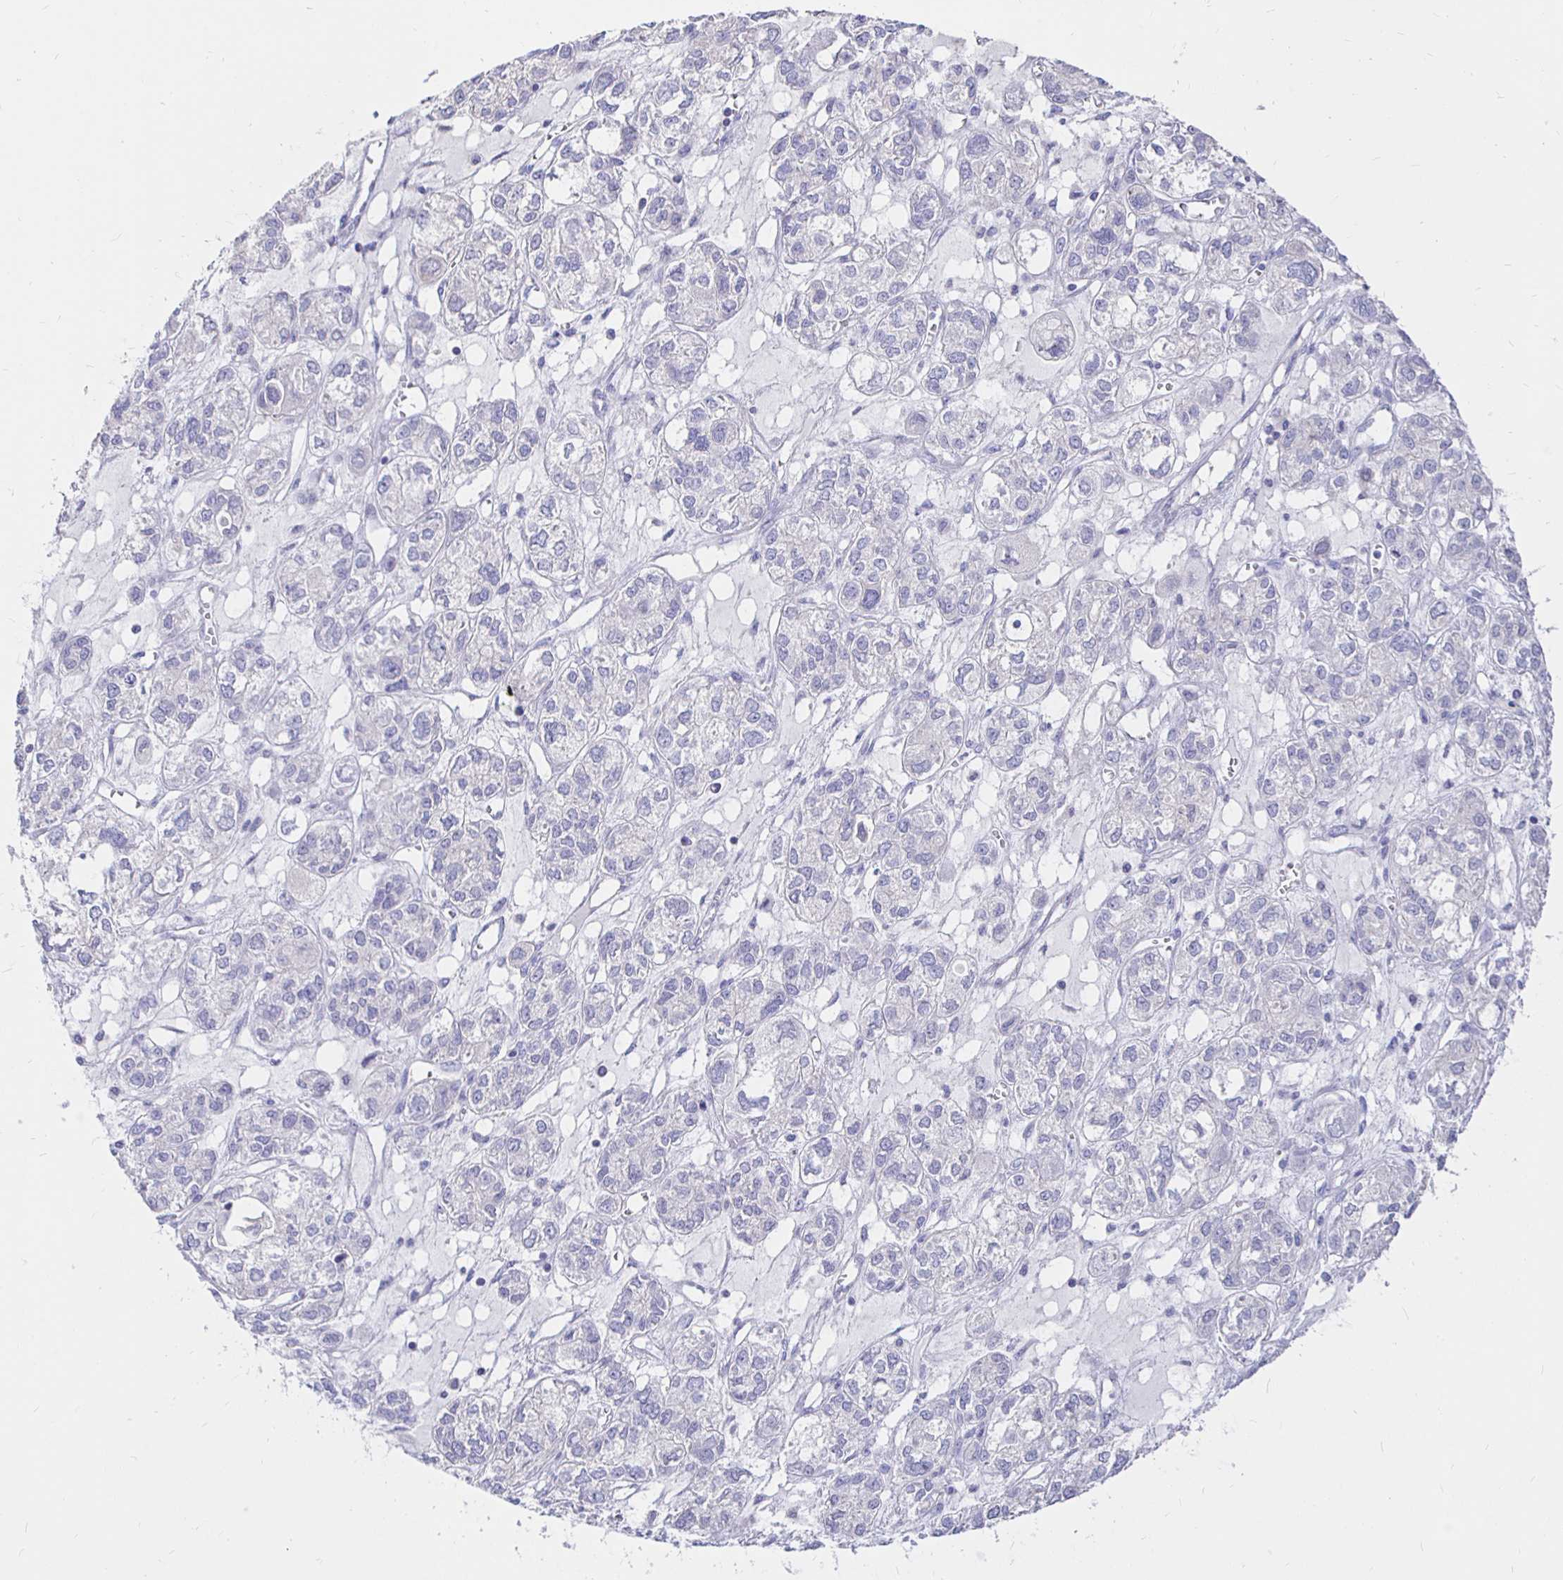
{"staining": {"intensity": "negative", "quantity": "none", "location": "none"}, "tissue": "ovarian cancer", "cell_type": "Tumor cells", "image_type": "cancer", "snomed": [{"axis": "morphology", "description": "Carcinoma, endometroid"}, {"axis": "topography", "description": "Ovary"}], "caption": "High magnification brightfield microscopy of endometroid carcinoma (ovarian) stained with DAB (brown) and counterstained with hematoxylin (blue): tumor cells show no significant staining.", "gene": "NECAB1", "patient": {"sex": "female", "age": 64}}